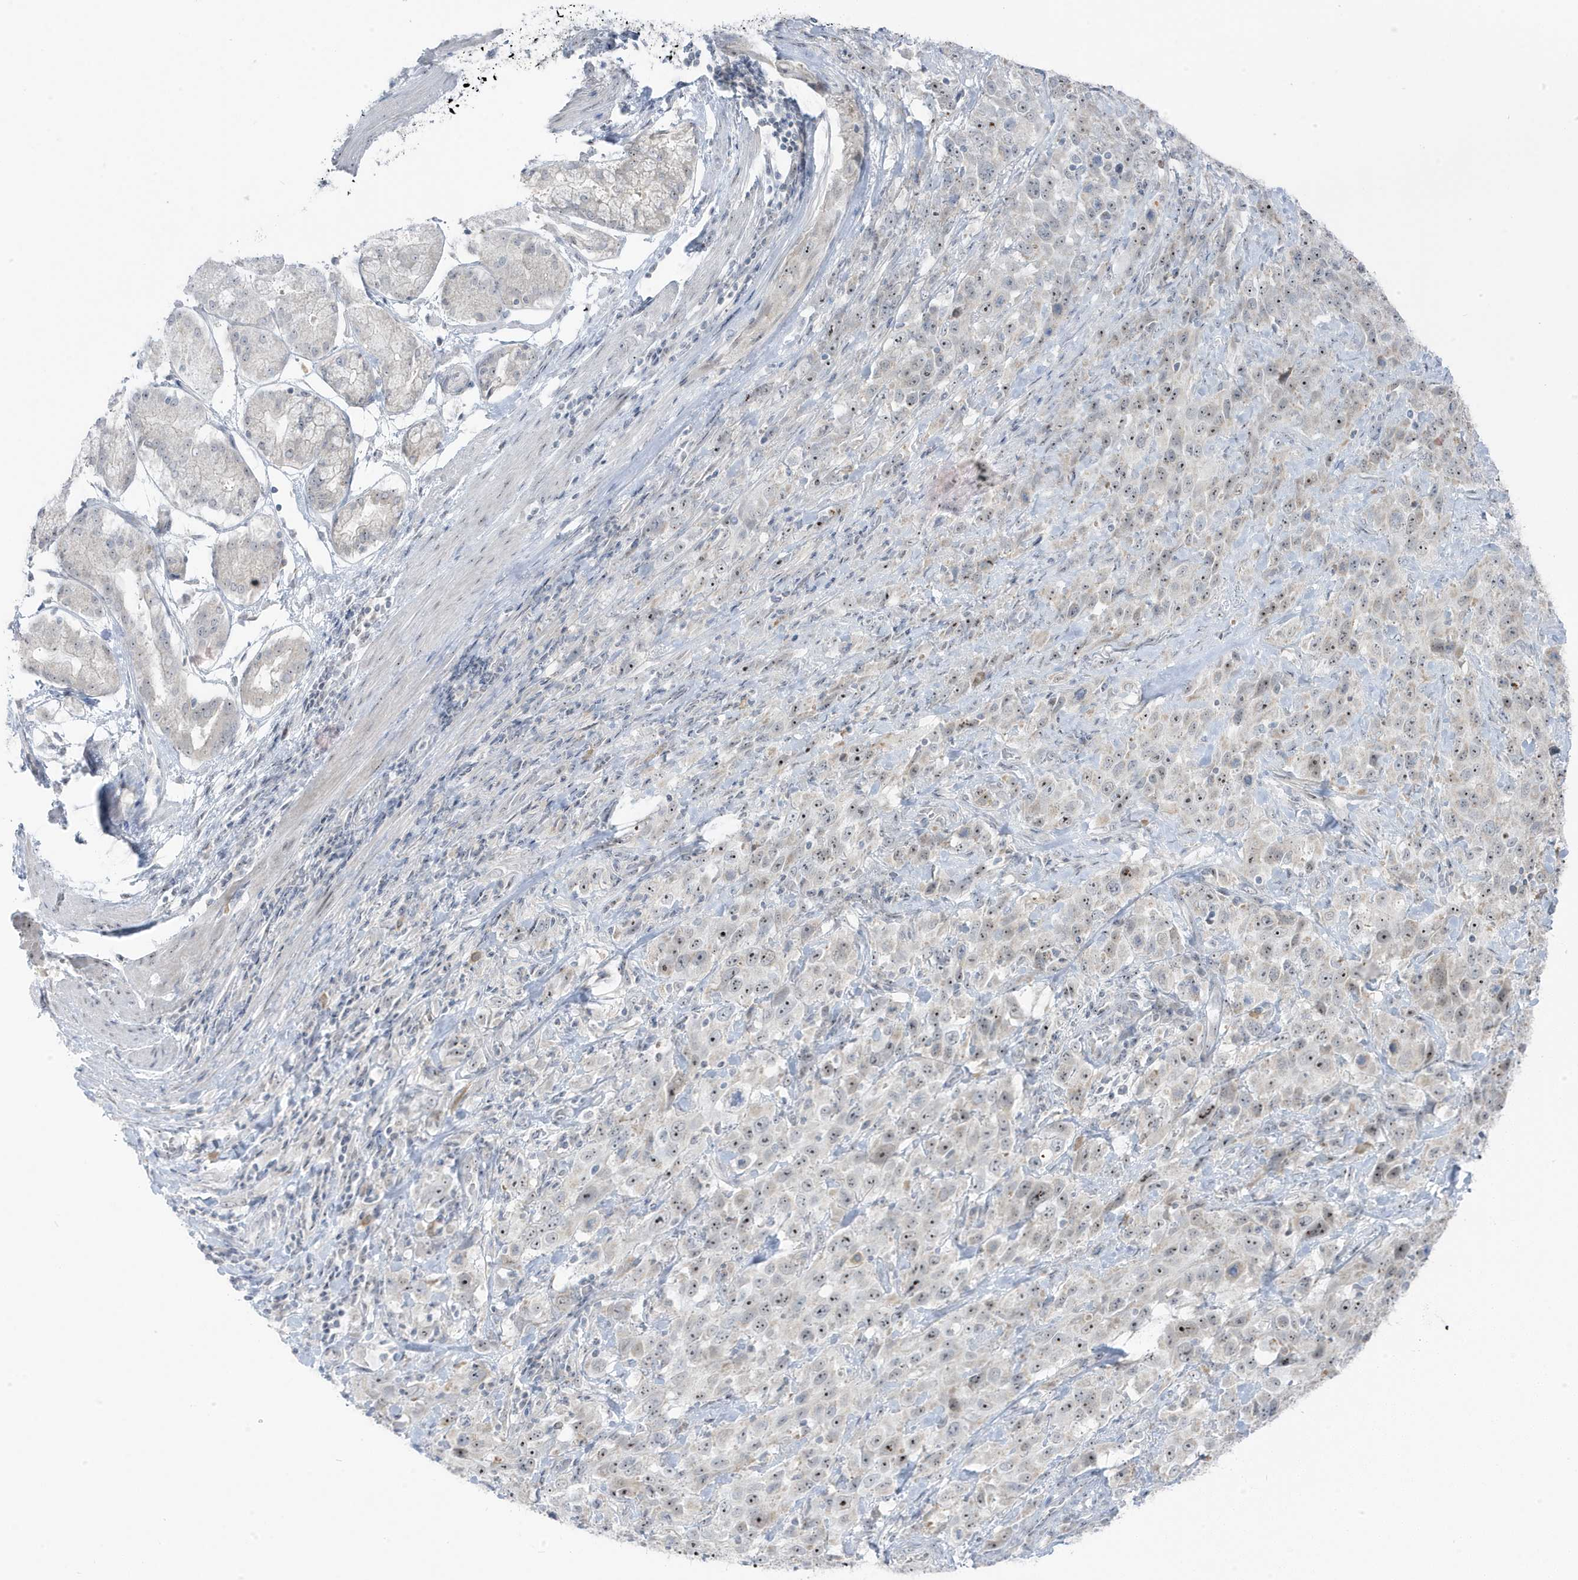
{"staining": {"intensity": "moderate", "quantity": "25%-75%", "location": "nuclear"}, "tissue": "stomach cancer", "cell_type": "Tumor cells", "image_type": "cancer", "snomed": [{"axis": "morphology", "description": "Normal tissue, NOS"}, {"axis": "morphology", "description": "Adenocarcinoma, NOS"}, {"axis": "topography", "description": "Lymph node"}, {"axis": "topography", "description": "Stomach"}], "caption": "The image displays immunohistochemical staining of stomach cancer (adenocarcinoma). There is moderate nuclear expression is seen in approximately 25%-75% of tumor cells.", "gene": "TSEN15", "patient": {"sex": "male", "age": 48}}